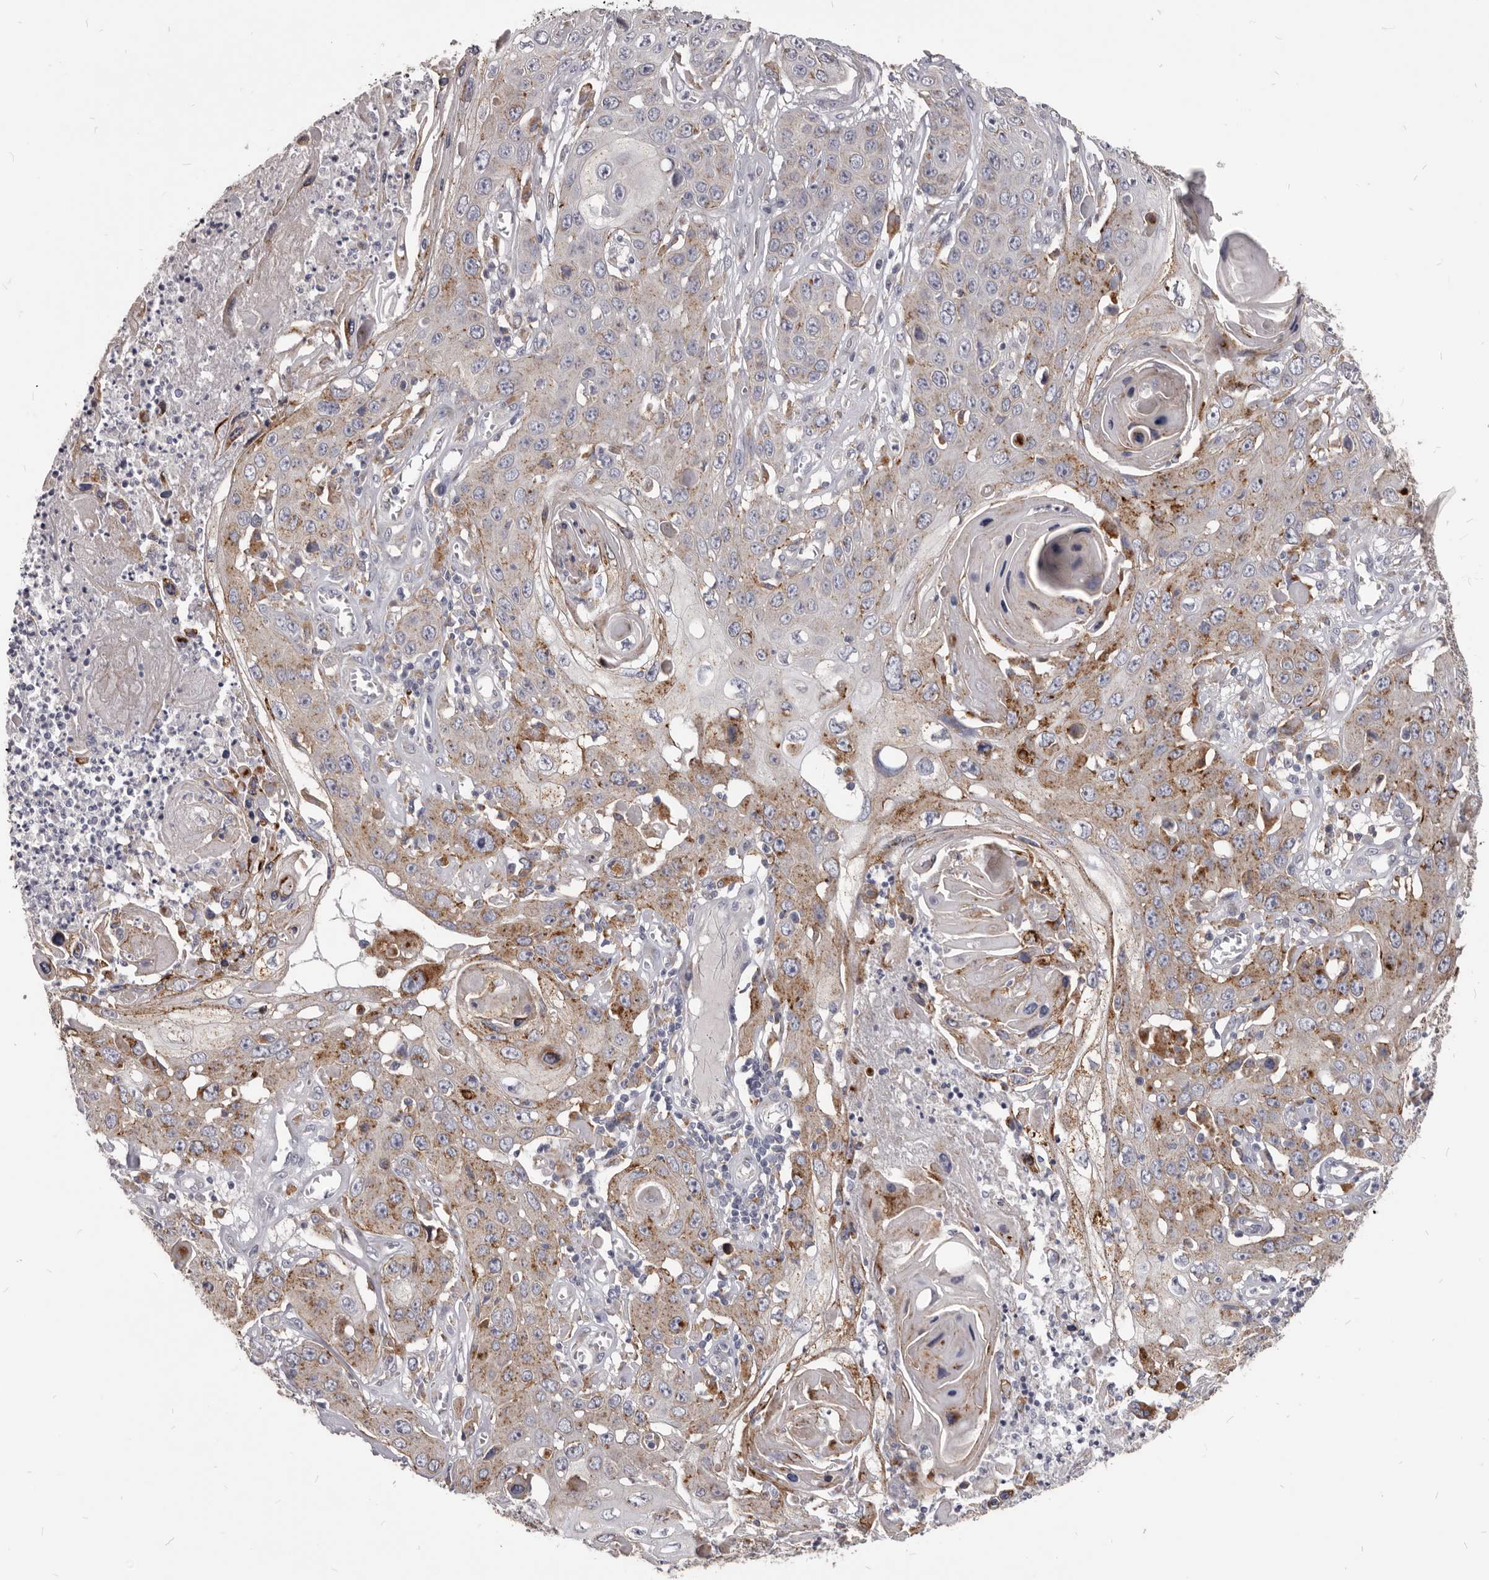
{"staining": {"intensity": "moderate", "quantity": "25%-75%", "location": "cytoplasmic/membranous"}, "tissue": "skin cancer", "cell_type": "Tumor cells", "image_type": "cancer", "snomed": [{"axis": "morphology", "description": "Squamous cell carcinoma, NOS"}, {"axis": "topography", "description": "Skin"}], "caption": "There is medium levels of moderate cytoplasmic/membranous positivity in tumor cells of skin cancer, as demonstrated by immunohistochemical staining (brown color).", "gene": "PI4K2A", "patient": {"sex": "male", "age": 55}}